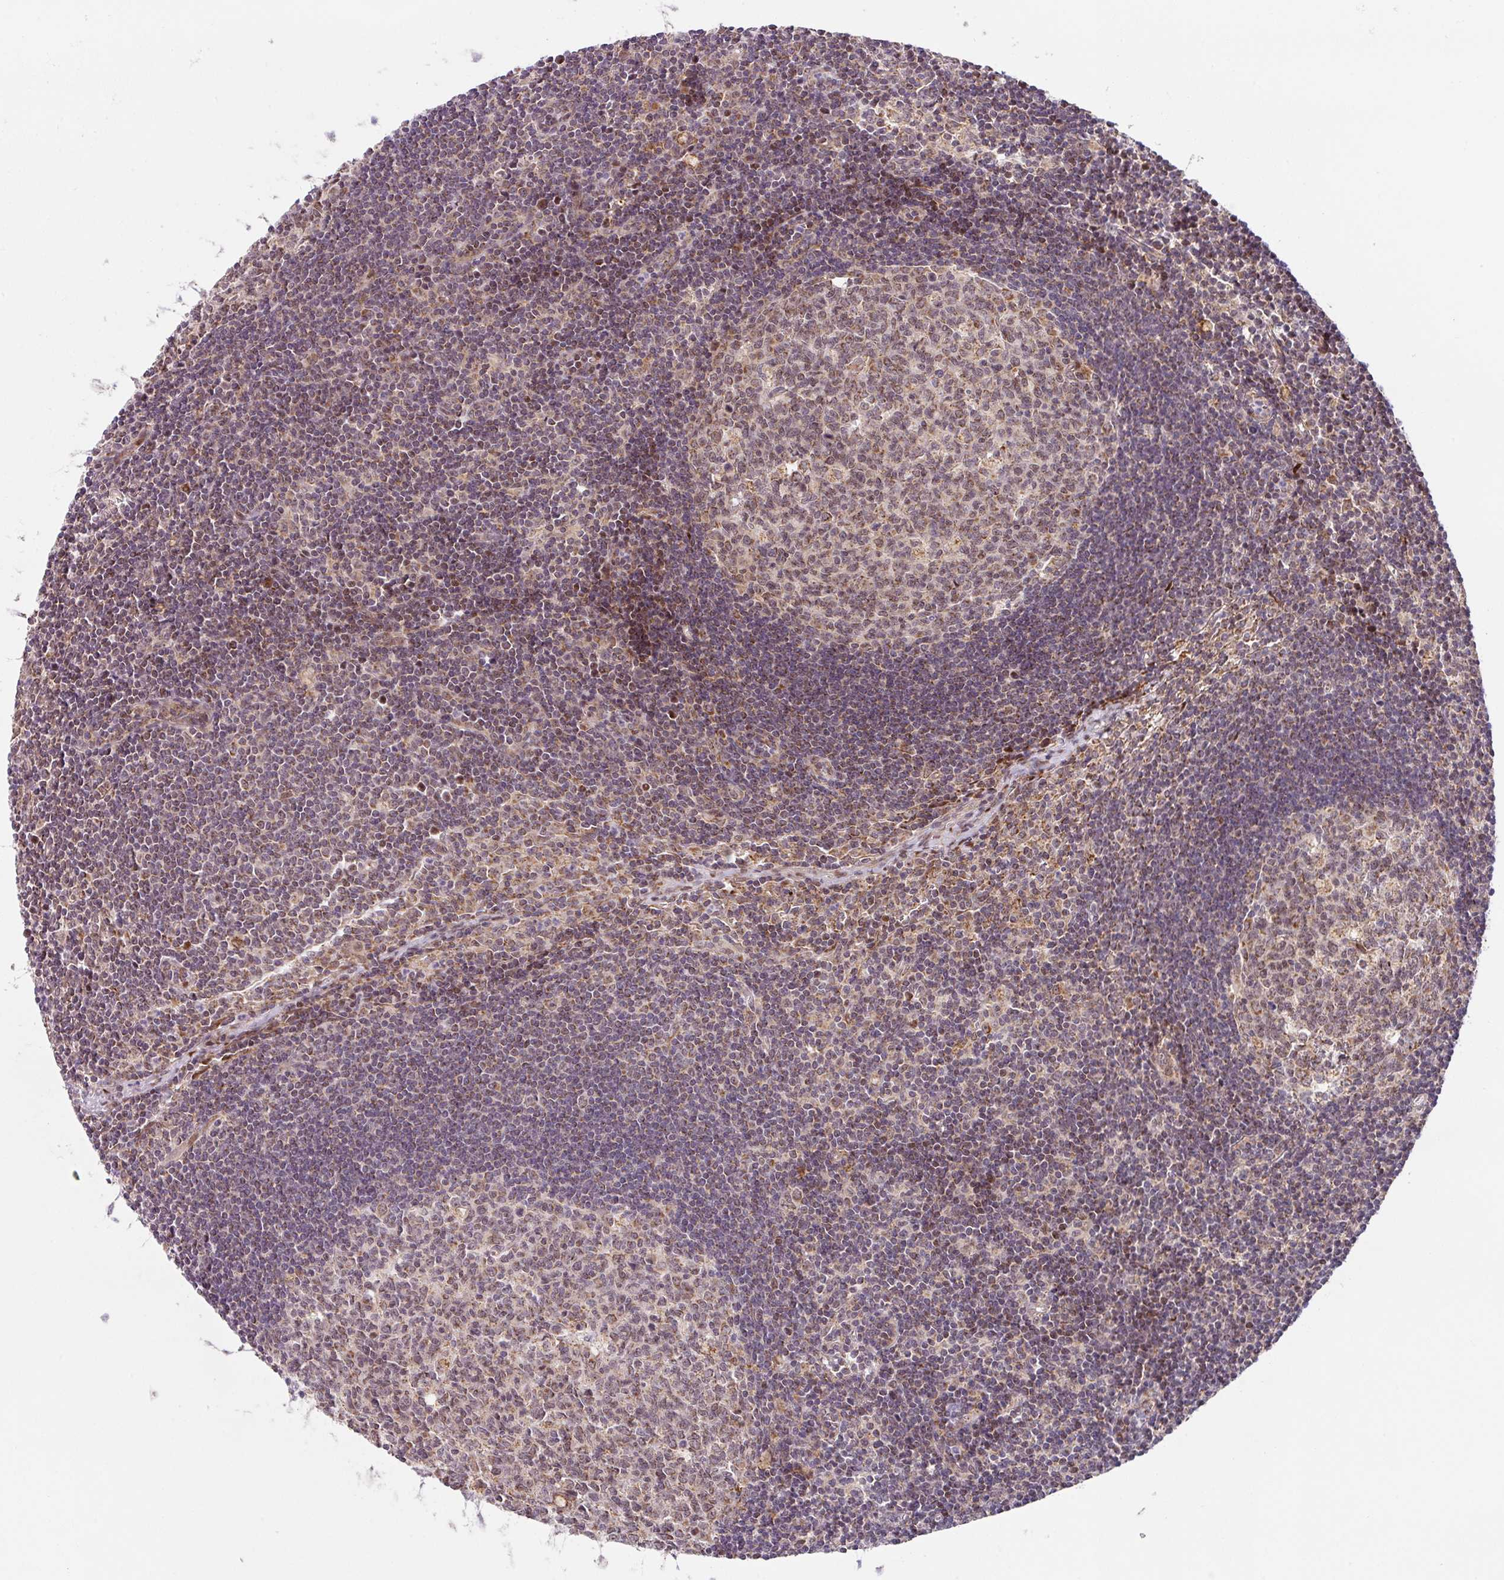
{"staining": {"intensity": "moderate", "quantity": "25%-75%", "location": "cytoplasmic/membranous"}, "tissue": "lymph node", "cell_type": "Germinal center cells", "image_type": "normal", "snomed": [{"axis": "morphology", "description": "Normal tissue, NOS"}, {"axis": "topography", "description": "Lymph node"}], "caption": "DAB (3,3'-diaminobenzidine) immunohistochemical staining of benign human lymph node displays moderate cytoplasmic/membranous protein positivity in approximately 25%-75% of germinal center cells.", "gene": "ENSG00000269547", "patient": {"sex": "female", "age": 29}}